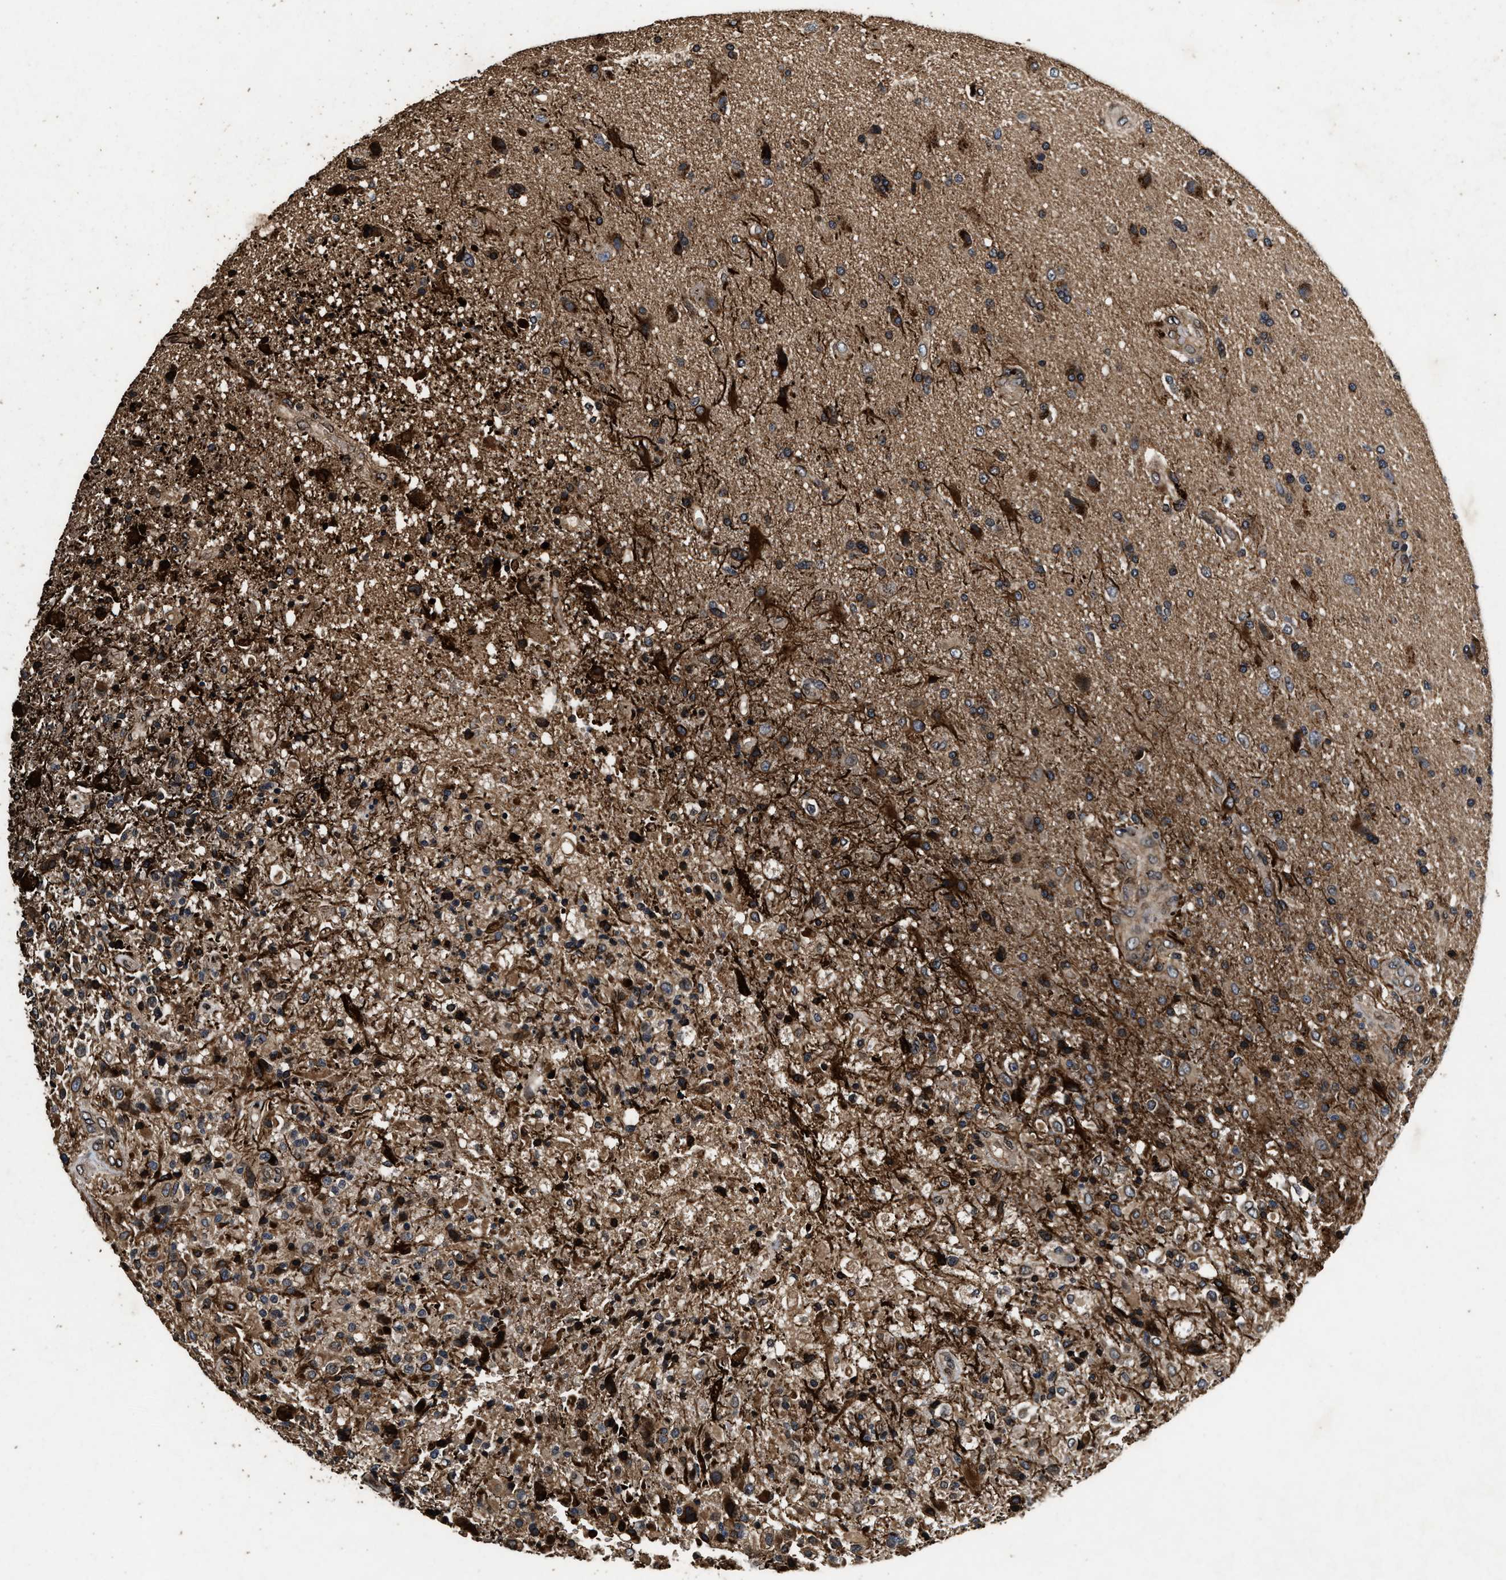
{"staining": {"intensity": "strong", "quantity": "25%-75%", "location": "cytoplasmic/membranous"}, "tissue": "glioma", "cell_type": "Tumor cells", "image_type": "cancer", "snomed": [{"axis": "morphology", "description": "Glioma, malignant, High grade"}, {"axis": "topography", "description": "Brain"}], "caption": "Protein positivity by IHC reveals strong cytoplasmic/membranous positivity in about 25%-75% of tumor cells in glioma. The staining was performed using DAB (3,3'-diaminobenzidine), with brown indicating positive protein expression. Nuclei are stained blue with hematoxylin.", "gene": "ACCS", "patient": {"sex": "male", "age": 72}}